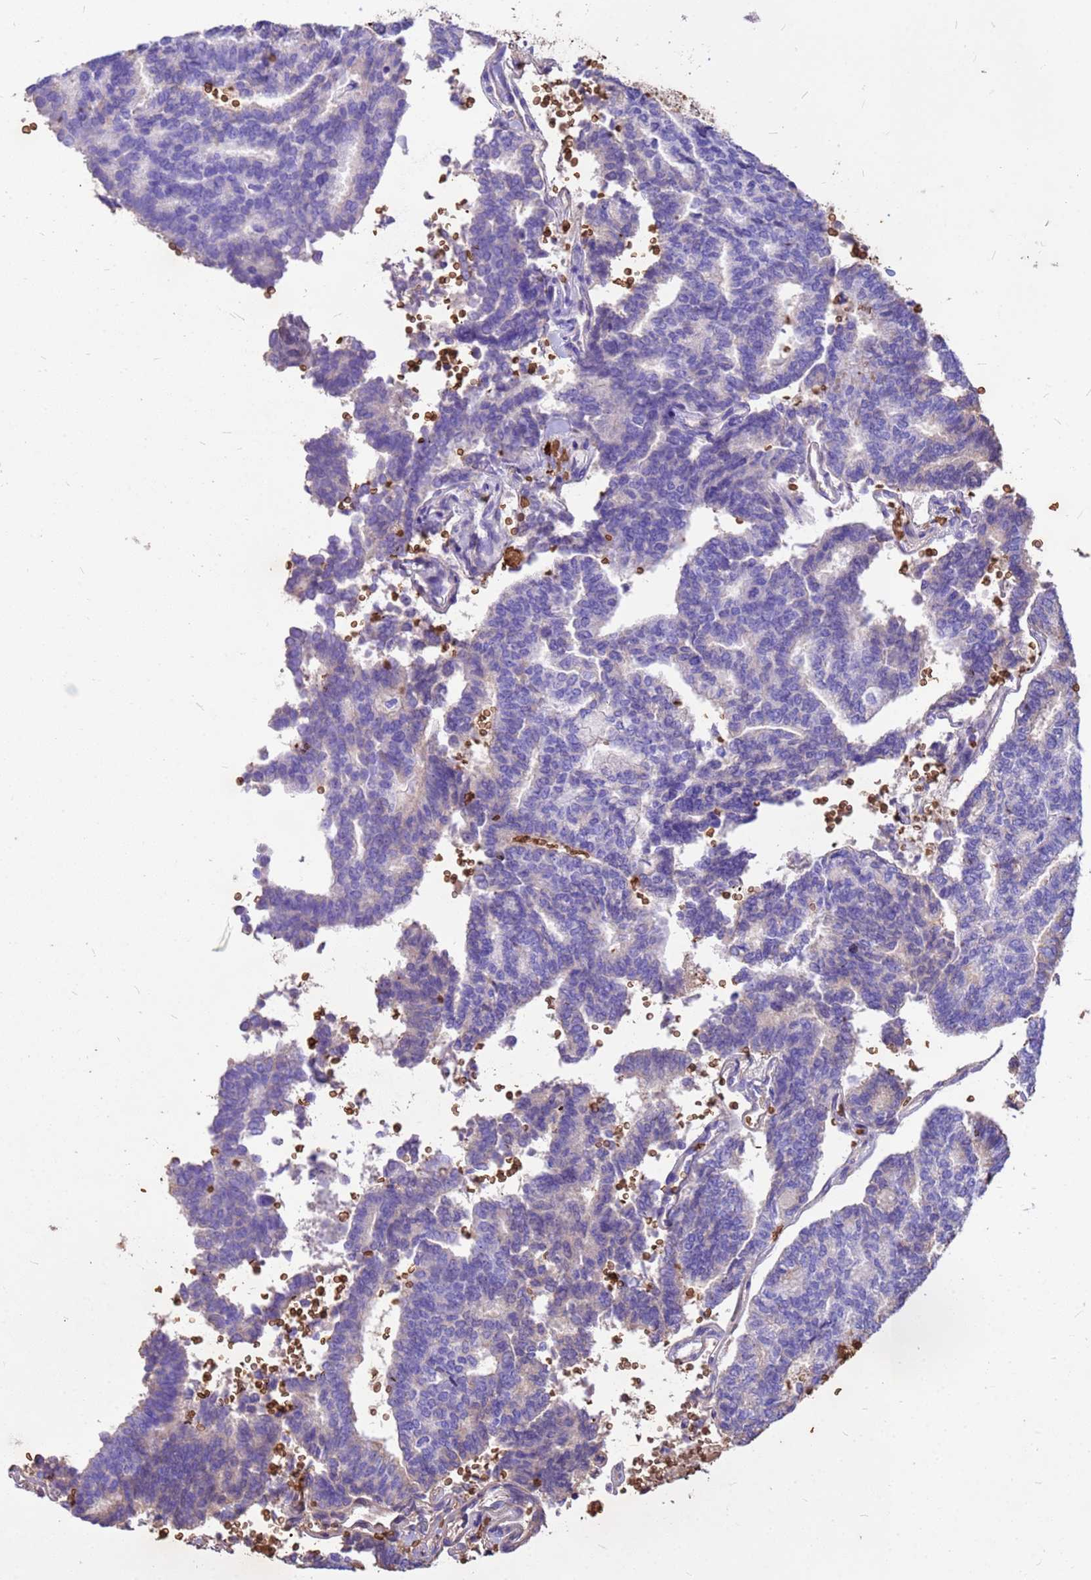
{"staining": {"intensity": "negative", "quantity": "none", "location": "none"}, "tissue": "thyroid cancer", "cell_type": "Tumor cells", "image_type": "cancer", "snomed": [{"axis": "morphology", "description": "Papillary adenocarcinoma, NOS"}, {"axis": "topography", "description": "Thyroid gland"}], "caption": "Papillary adenocarcinoma (thyroid) stained for a protein using immunohistochemistry displays no expression tumor cells.", "gene": "HBA2", "patient": {"sex": "female", "age": 35}}